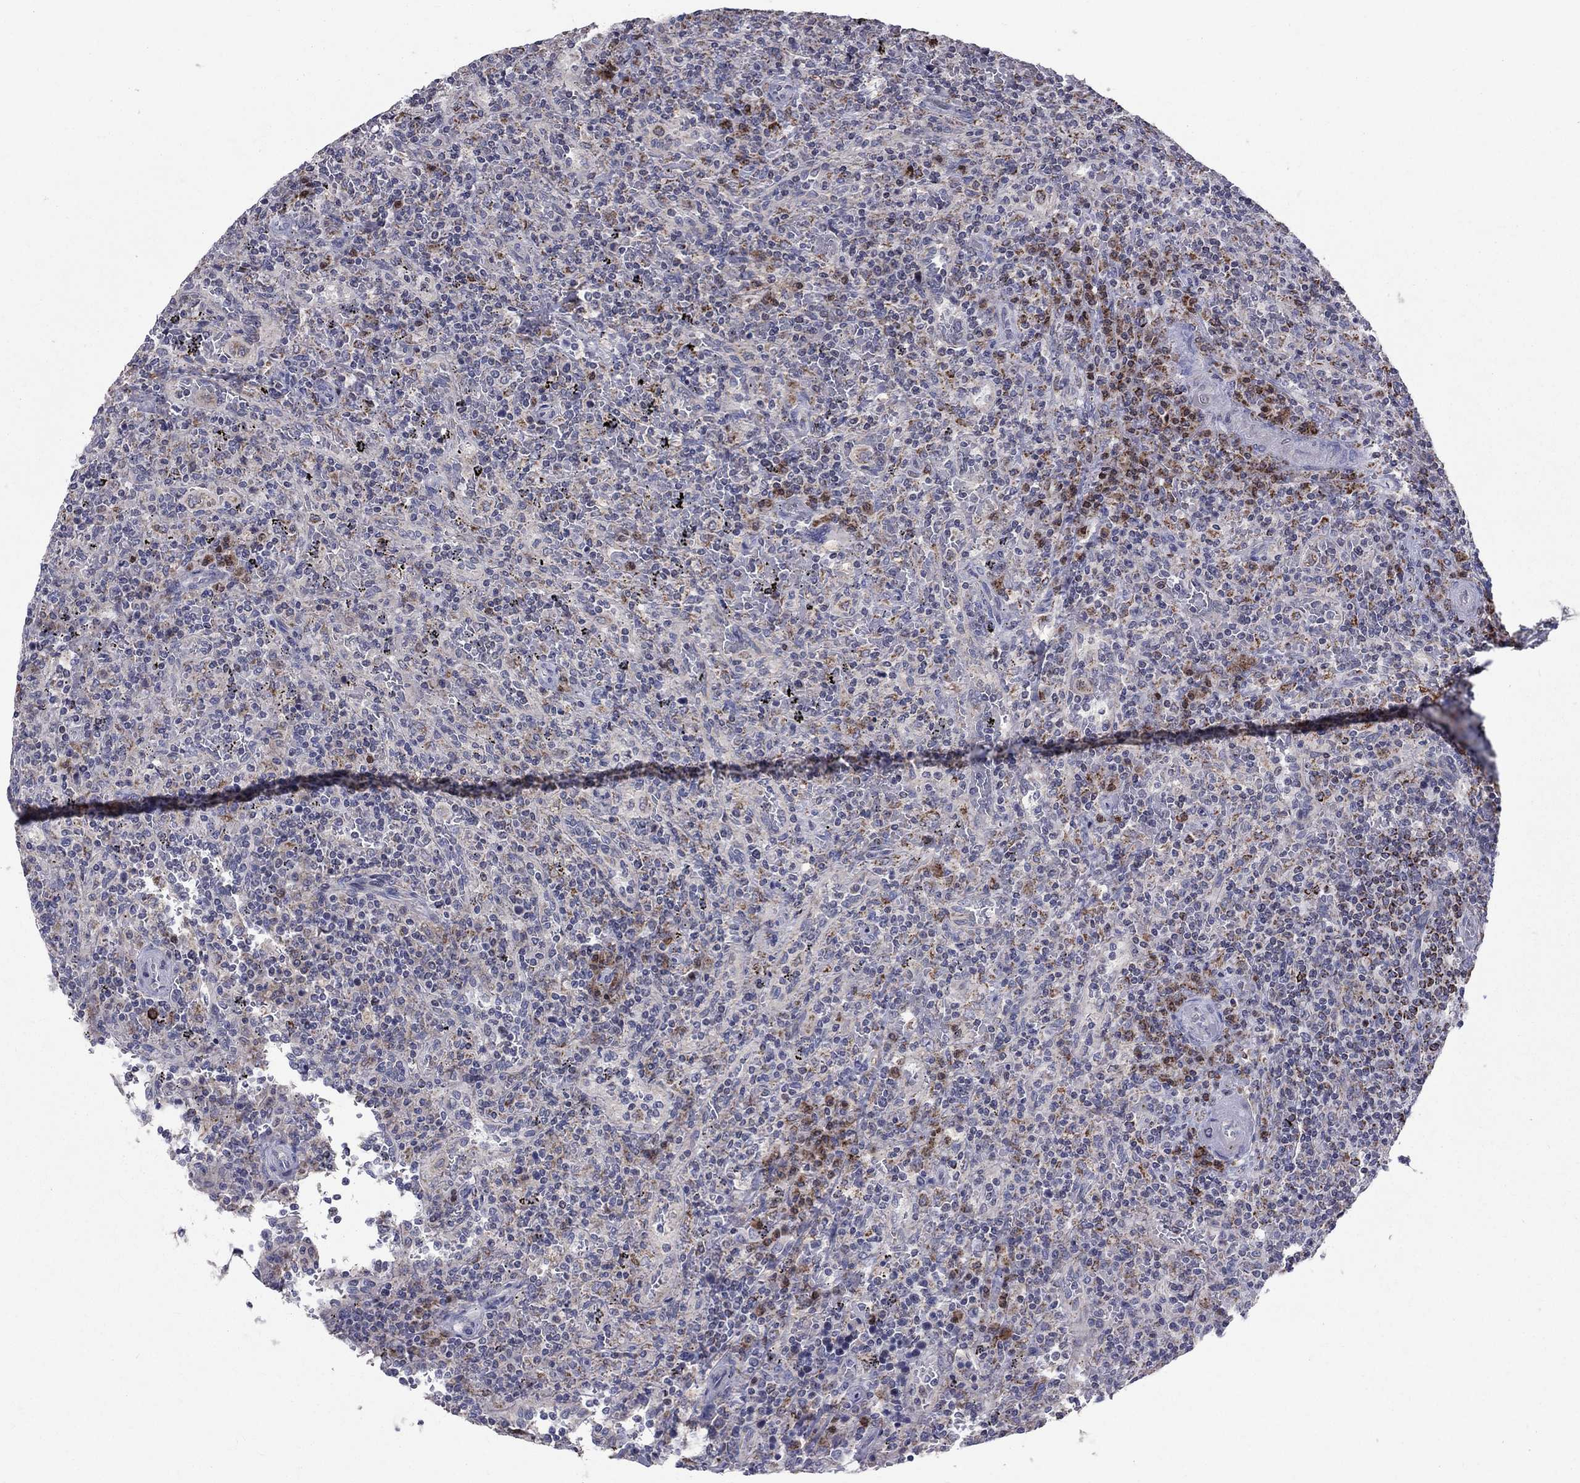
{"staining": {"intensity": "negative", "quantity": "none", "location": "none"}, "tissue": "lymphoma", "cell_type": "Tumor cells", "image_type": "cancer", "snomed": [{"axis": "morphology", "description": "Malignant lymphoma, non-Hodgkin's type, Low grade"}, {"axis": "topography", "description": "Spleen"}], "caption": "High magnification brightfield microscopy of malignant lymphoma, non-Hodgkin's type (low-grade) stained with DAB (3,3'-diaminobenzidine) (brown) and counterstained with hematoxylin (blue): tumor cells show no significant staining.", "gene": "SLC4A10", "patient": {"sex": "male", "age": 62}}